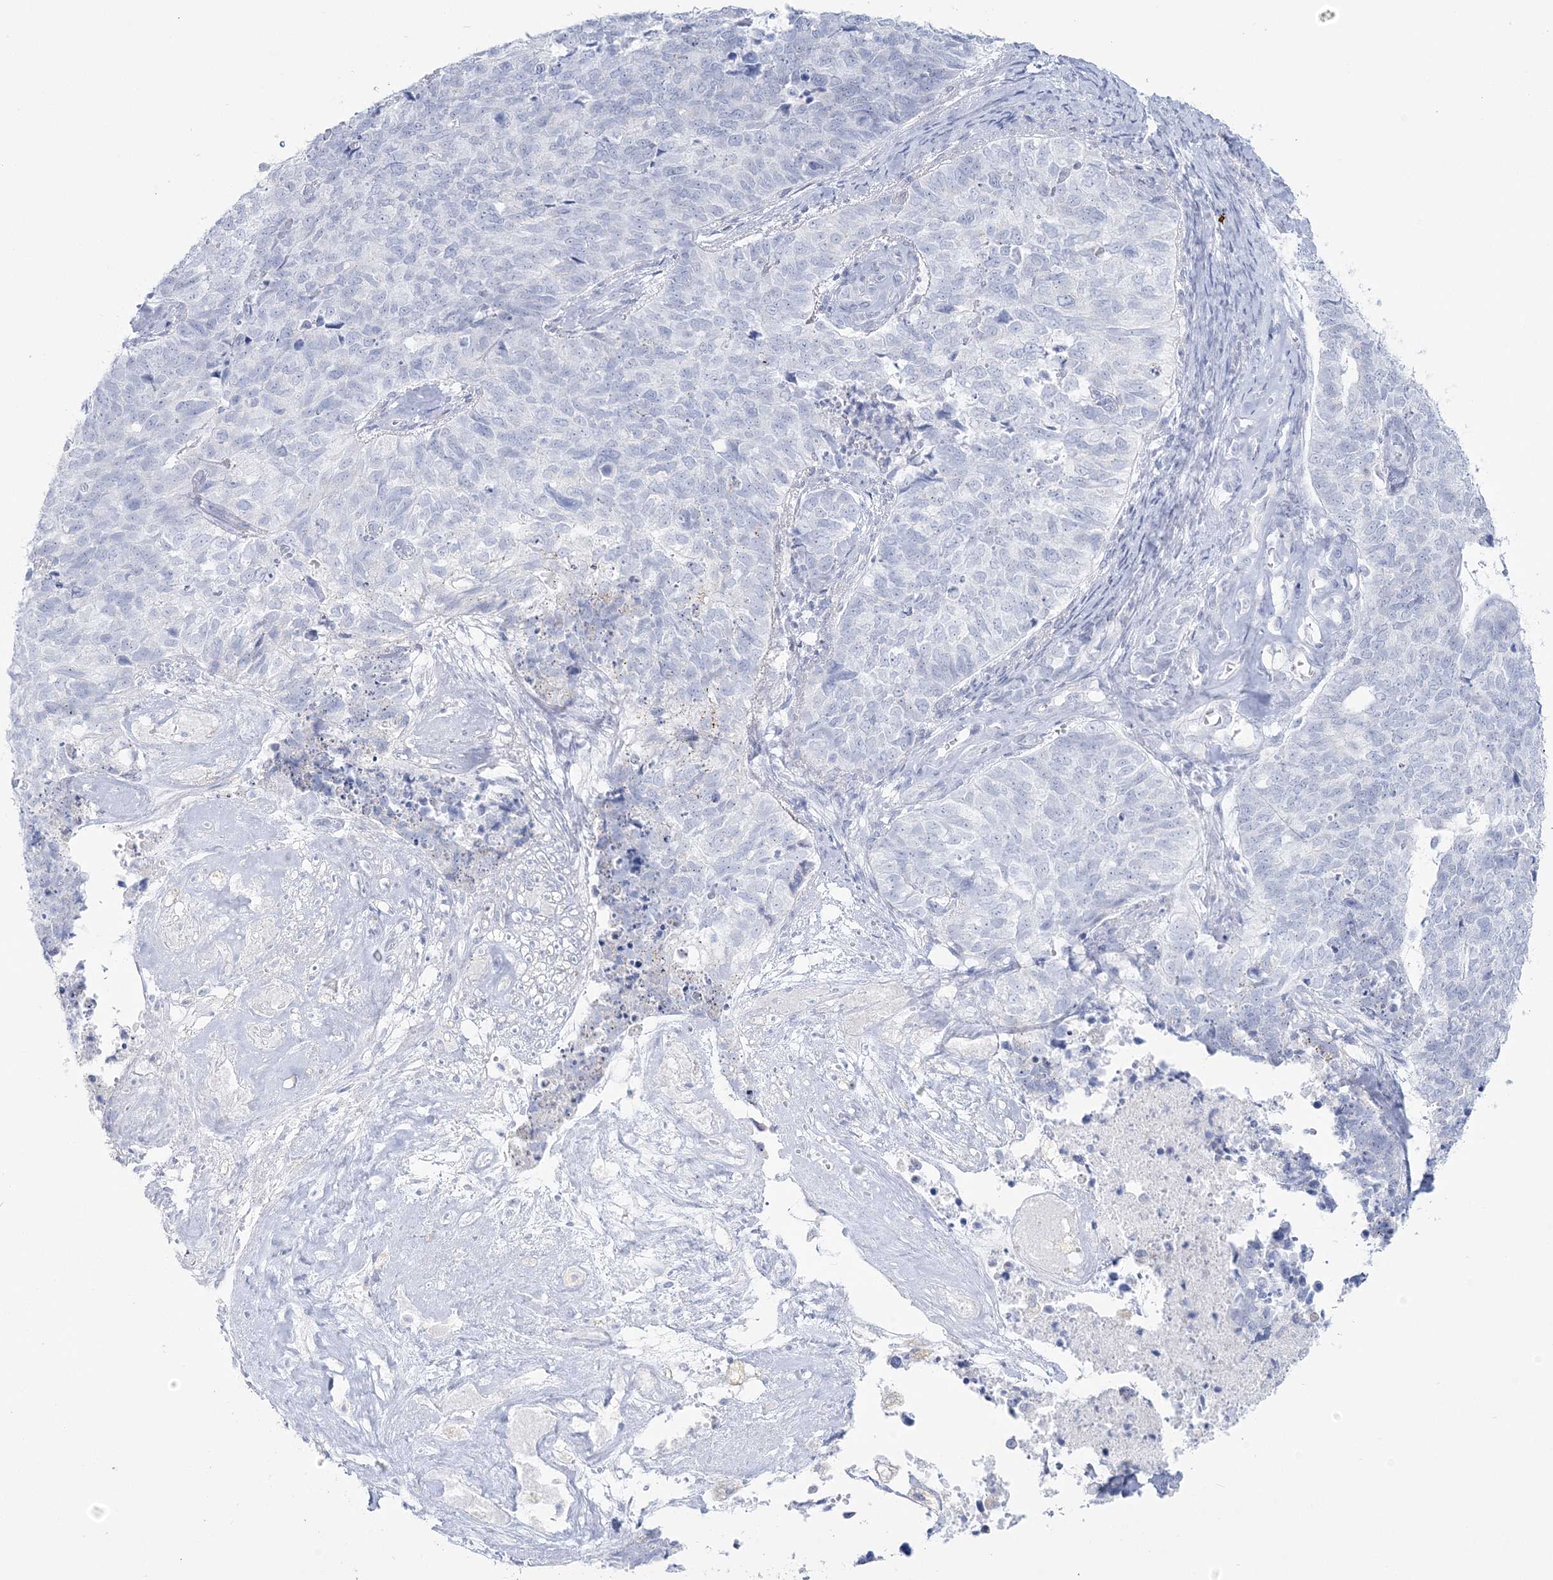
{"staining": {"intensity": "negative", "quantity": "none", "location": "none"}, "tissue": "cervical cancer", "cell_type": "Tumor cells", "image_type": "cancer", "snomed": [{"axis": "morphology", "description": "Squamous cell carcinoma, NOS"}, {"axis": "topography", "description": "Cervix"}], "caption": "The image displays no significant expression in tumor cells of cervical cancer (squamous cell carcinoma). (Immunohistochemistry, brightfield microscopy, high magnification).", "gene": "ZNF843", "patient": {"sex": "female", "age": 63}}